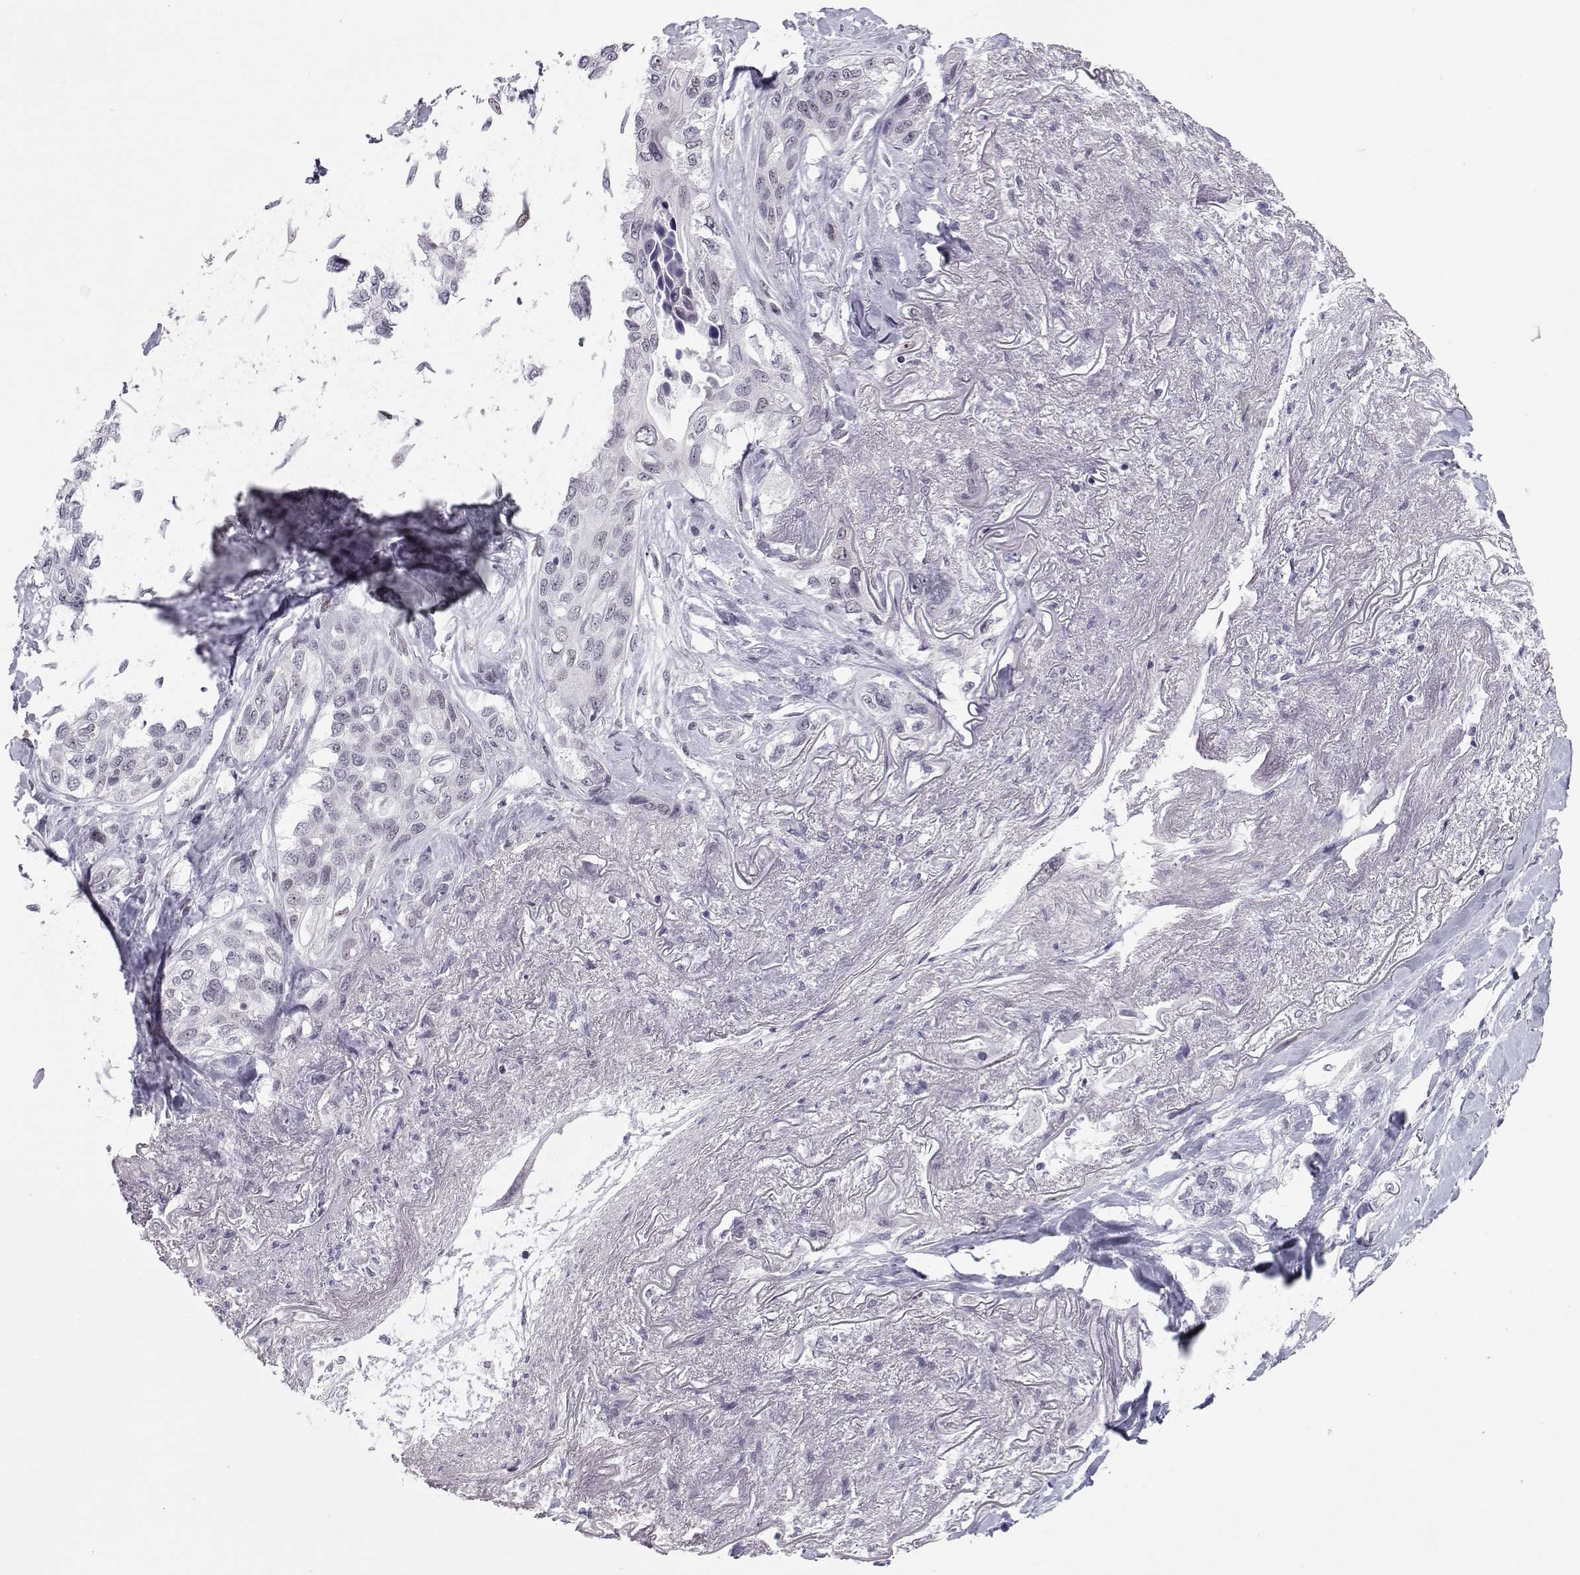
{"staining": {"intensity": "negative", "quantity": "none", "location": "none"}, "tissue": "lung cancer", "cell_type": "Tumor cells", "image_type": "cancer", "snomed": [{"axis": "morphology", "description": "Squamous cell carcinoma, NOS"}, {"axis": "topography", "description": "Lung"}], "caption": "Tumor cells are negative for brown protein staining in squamous cell carcinoma (lung). (DAB (3,3'-diaminobenzidine) immunohistochemistry with hematoxylin counter stain).", "gene": "SIX6", "patient": {"sex": "female", "age": 70}}